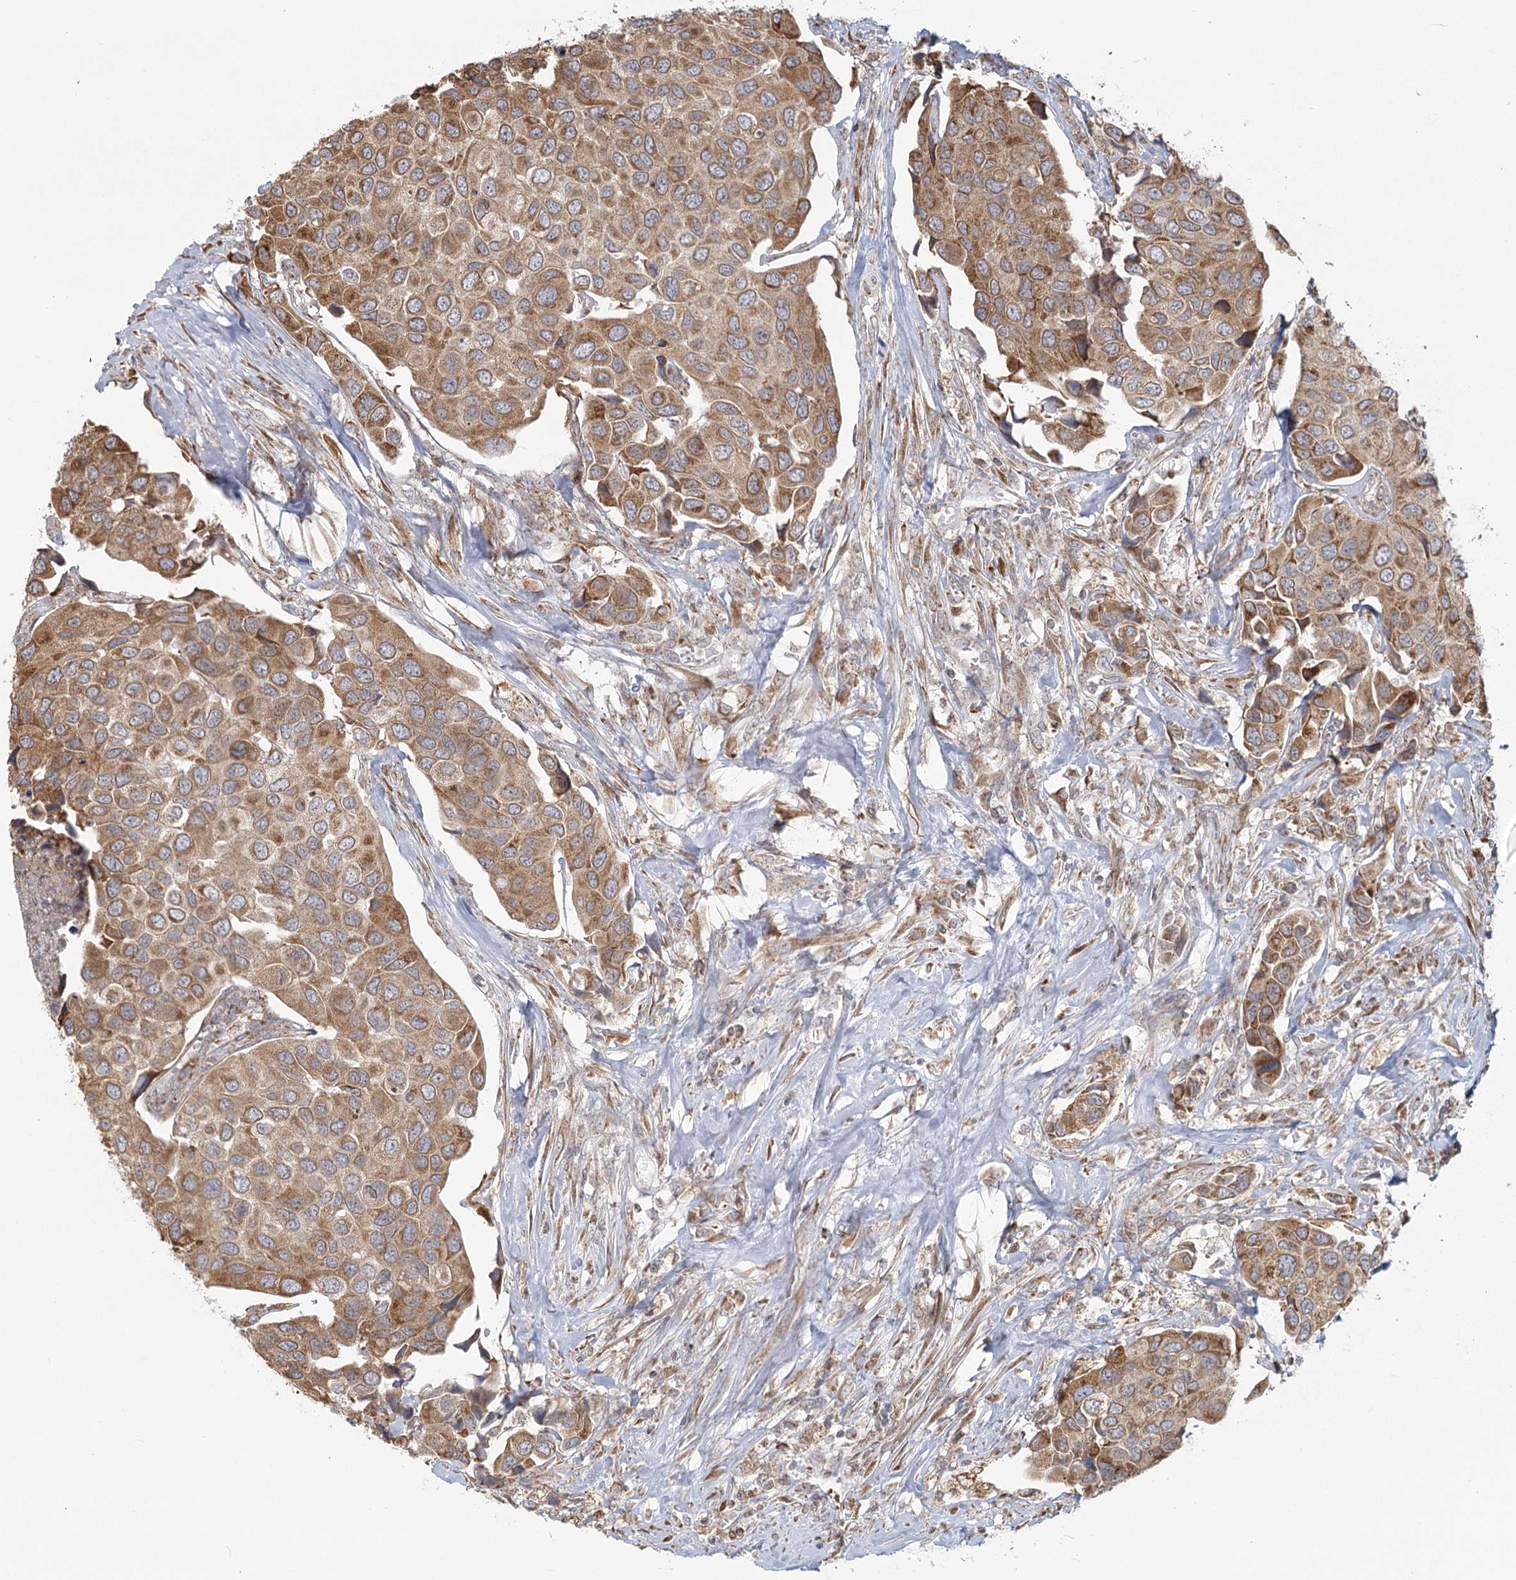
{"staining": {"intensity": "moderate", "quantity": ">75%", "location": "cytoplasmic/membranous"}, "tissue": "urothelial cancer", "cell_type": "Tumor cells", "image_type": "cancer", "snomed": [{"axis": "morphology", "description": "Urothelial carcinoma, High grade"}, {"axis": "topography", "description": "Urinary bladder"}], "caption": "Urothelial cancer stained for a protein displays moderate cytoplasmic/membranous positivity in tumor cells.", "gene": "LACTB", "patient": {"sex": "male", "age": 74}}